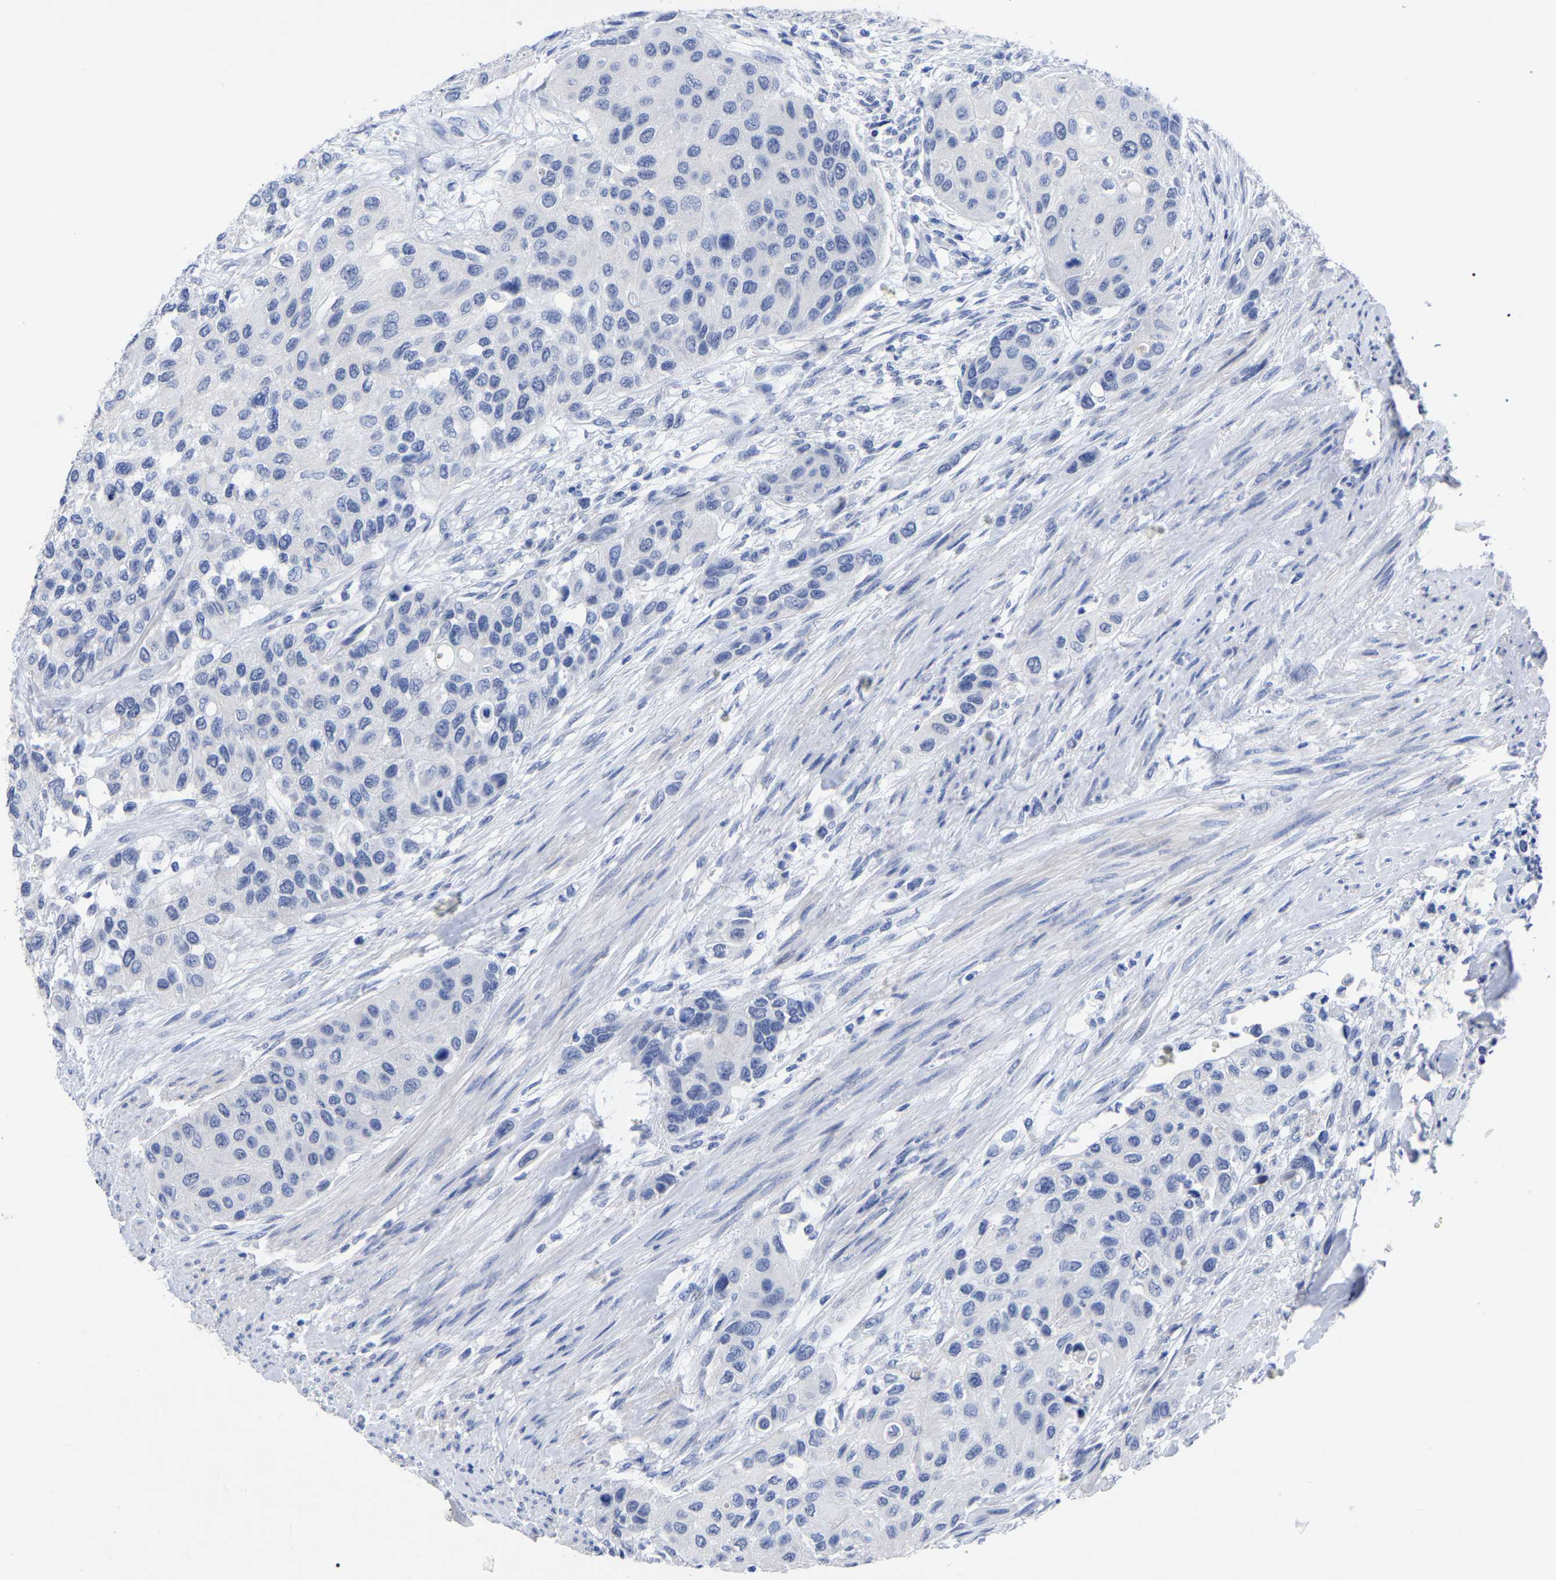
{"staining": {"intensity": "negative", "quantity": "none", "location": "none"}, "tissue": "urothelial cancer", "cell_type": "Tumor cells", "image_type": "cancer", "snomed": [{"axis": "morphology", "description": "Urothelial carcinoma, High grade"}, {"axis": "topography", "description": "Urinary bladder"}], "caption": "High-grade urothelial carcinoma was stained to show a protein in brown. There is no significant positivity in tumor cells.", "gene": "ANXA13", "patient": {"sex": "female", "age": 56}}